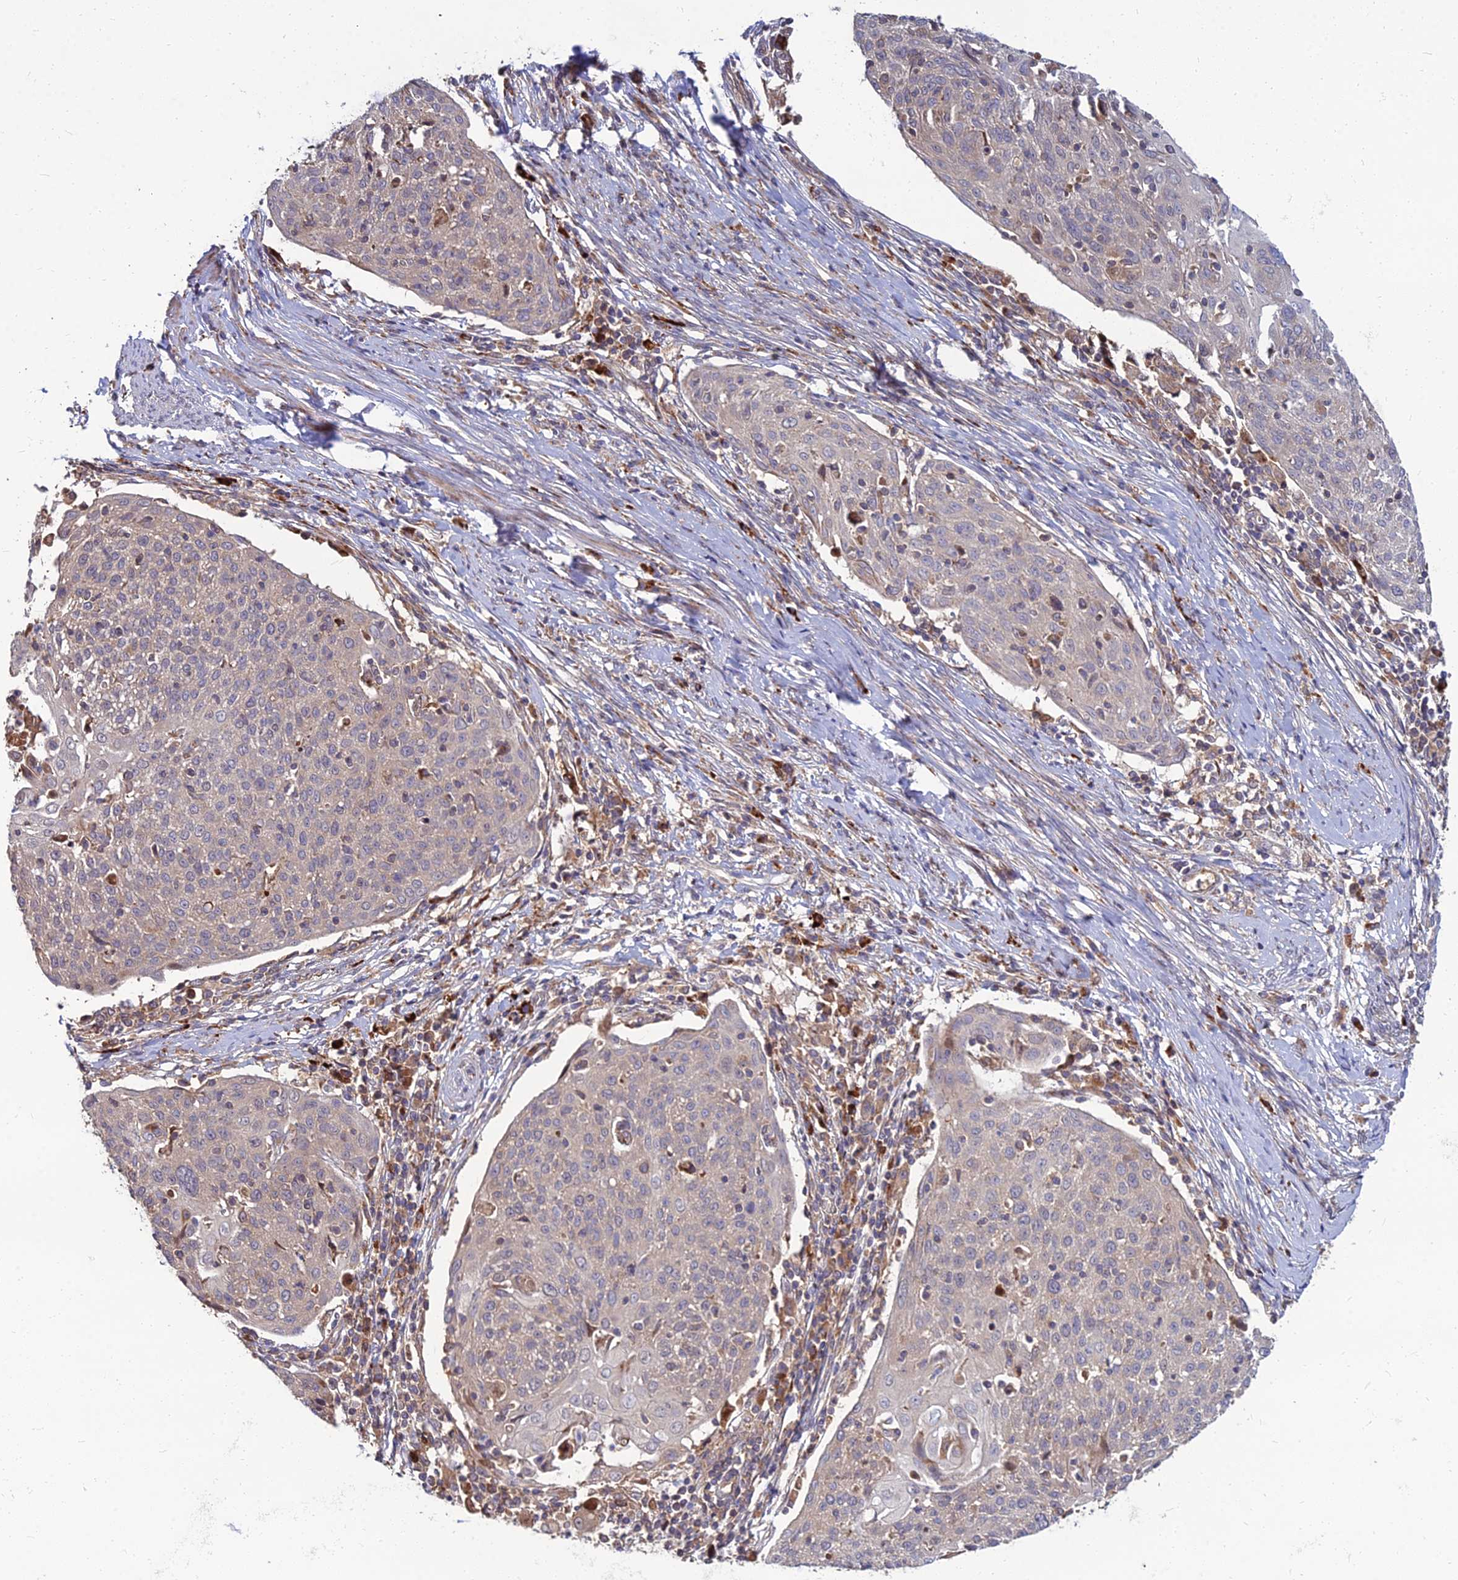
{"staining": {"intensity": "negative", "quantity": "none", "location": "none"}, "tissue": "cervical cancer", "cell_type": "Tumor cells", "image_type": "cancer", "snomed": [{"axis": "morphology", "description": "Squamous cell carcinoma, NOS"}, {"axis": "topography", "description": "Cervix"}], "caption": "Micrograph shows no protein expression in tumor cells of cervical squamous cell carcinoma tissue.", "gene": "CCT6B", "patient": {"sex": "female", "age": 67}}